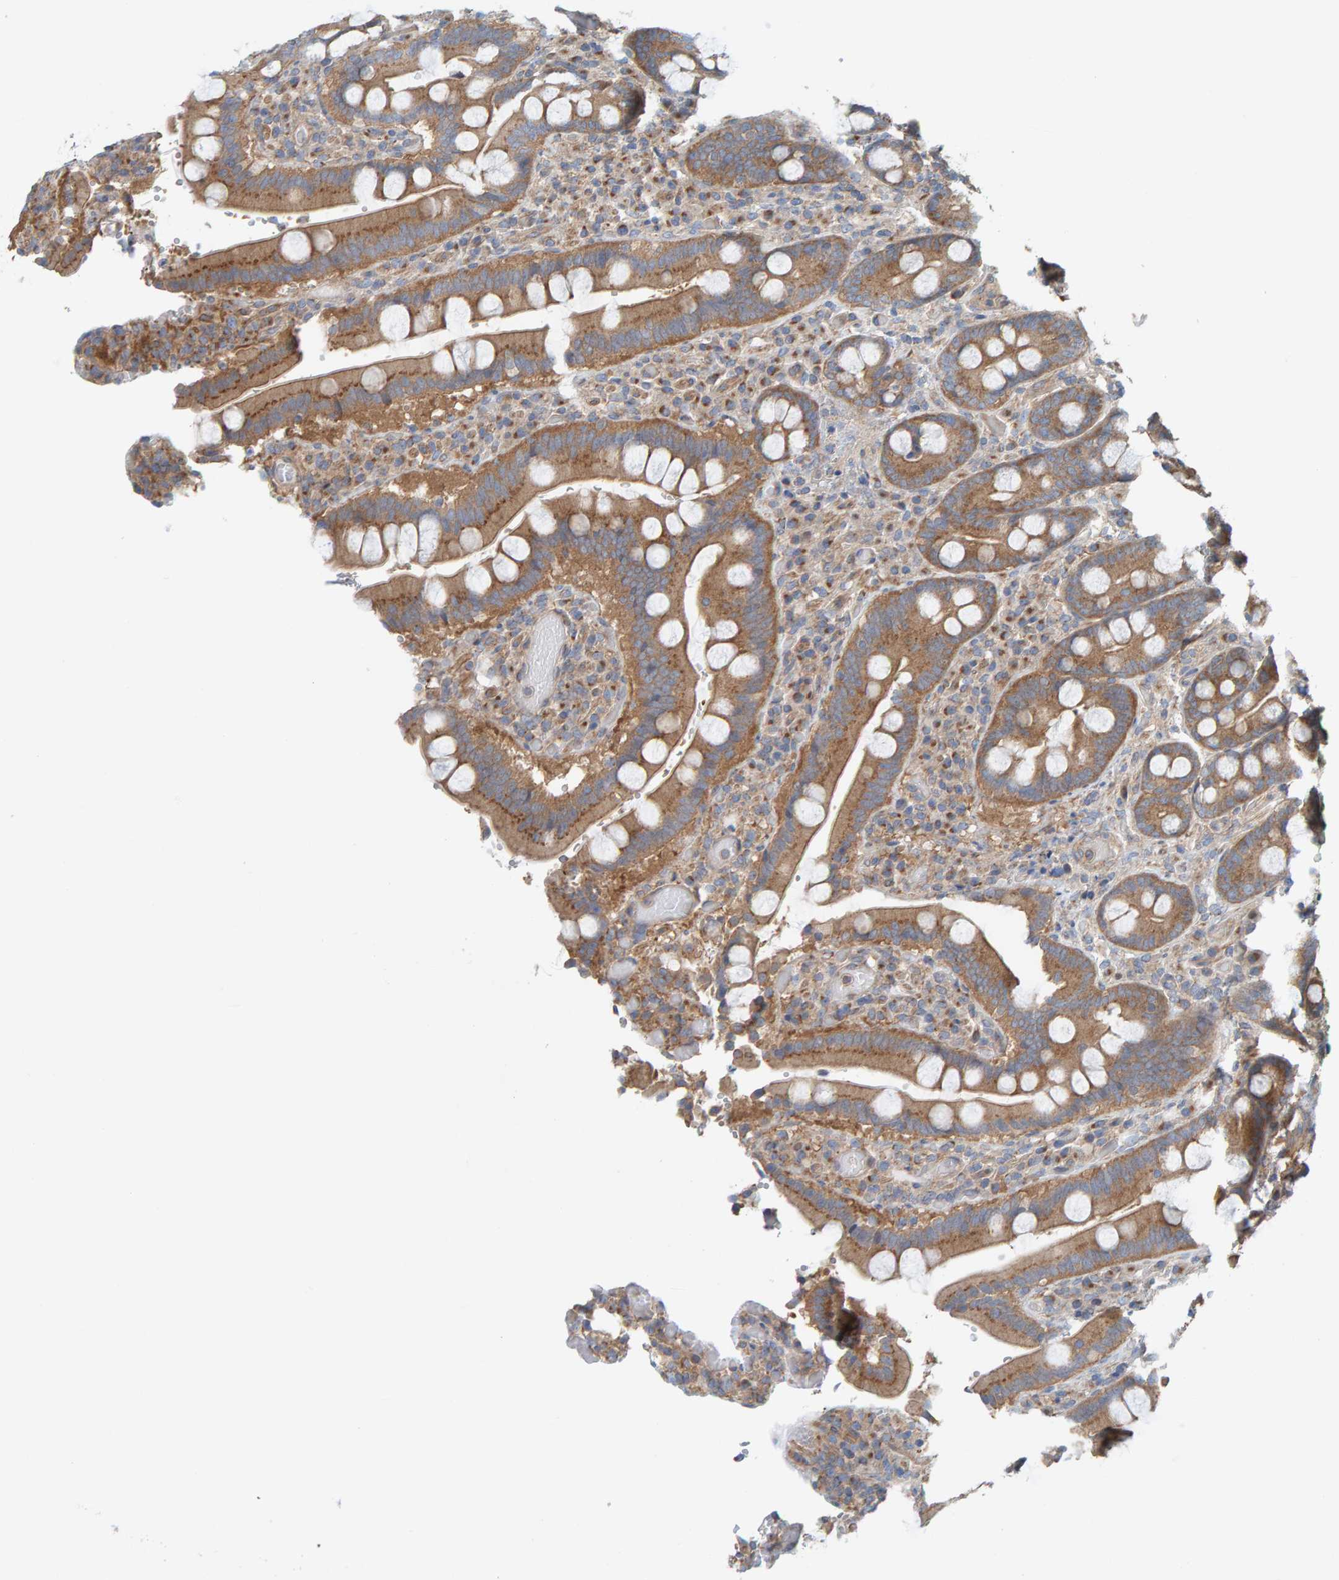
{"staining": {"intensity": "moderate", "quantity": ">75%", "location": "cytoplasmic/membranous"}, "tissue": "duodenum", "cell_type": "Glandular cells", "image_type": "normal", "snomed": [{"axis": "morphology", "description": "Normal tissue, NOS"}, {"axis": "topography", "description": "Small intestine, NOS"}], "caption": "The micrograph demonstrates a brown stain indicating the presence of a protein in the cytoplasmic/membranous of glandular cells in duodenum.", "gene": "UBAP1", "patient": {"sex": "female", "age": 71}}